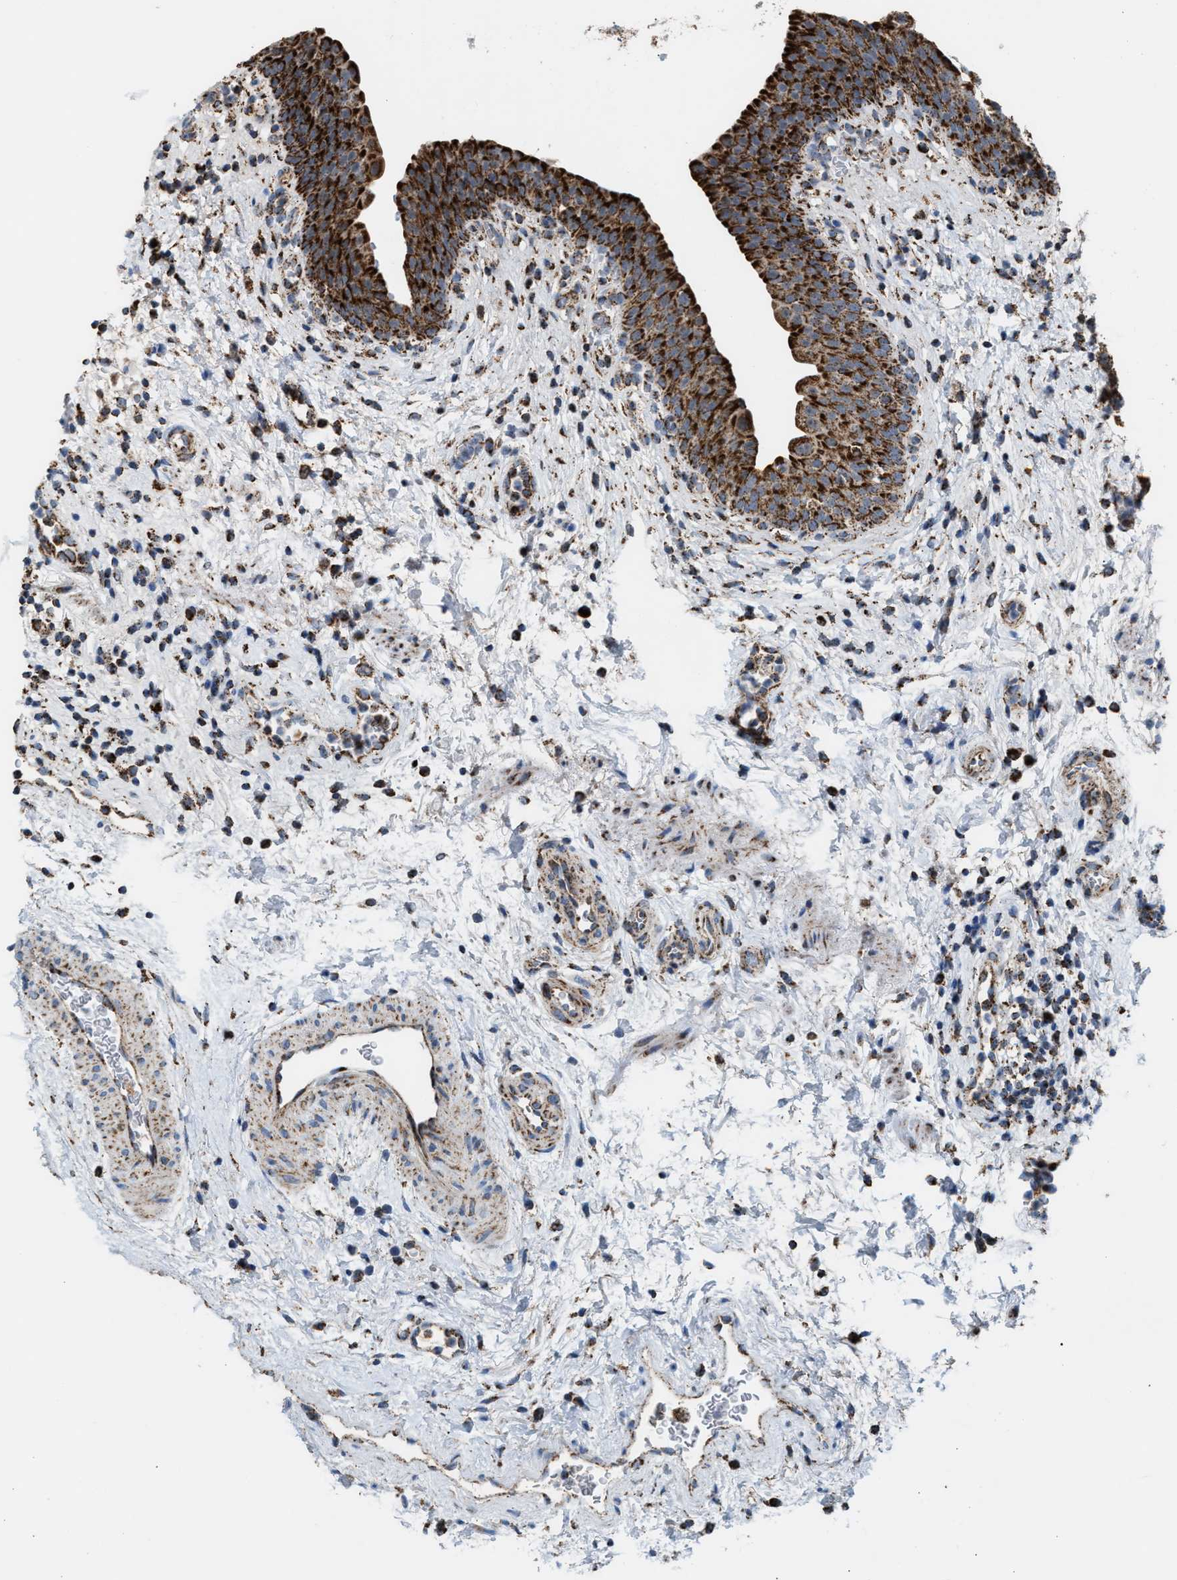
{"staining": {"intensity": "strong", "quantity": ">75%", "location": "cytoplasmic/membranous"}, "tissue": "urinary bladder", "cell_type": "Urothelial cells", "image_type": "normal", "snomed": [{"axis": "morphology", "description": "Normal tissue, NOS"}, {"axis": "topography", "description": "Urinary bladder"}], "caption": "Protein expression analysis of unremarkable urinary bladder shows strong cytoplasmic/membranous positivity in about >75% of urothelial cells. (Brightfield microscopy of DAB IHC at high magnification).", "gene": "PMPCA", "patient": {"sex": "male", "age": 37}}